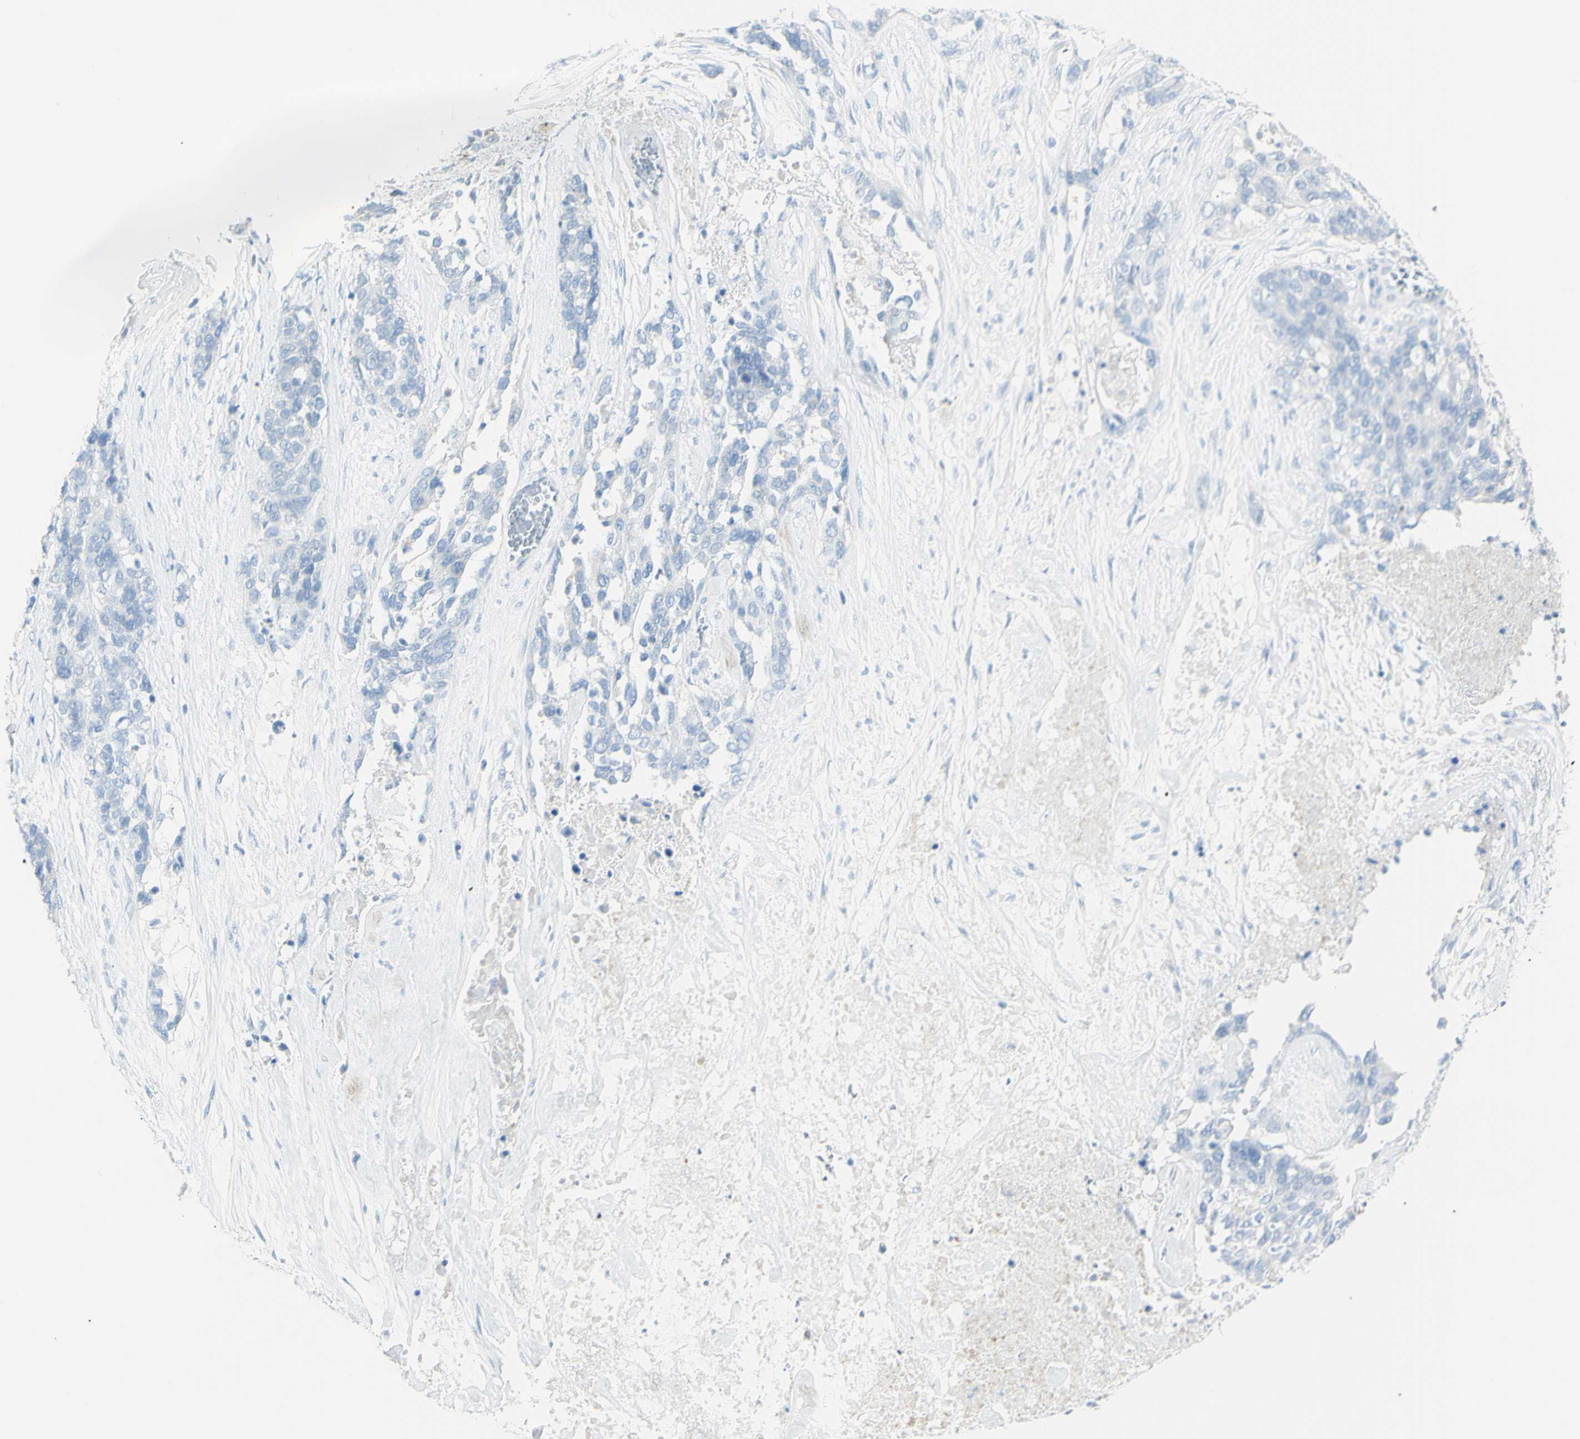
{"staining": {"intensity": "negative", "quantity": "none", "location": "none"}, "tissue": "ovarian cancer", "cell_type": "Tumor cells", "image_type": "cancer", "snomed": [{"axis": "morphology", "description": "Cystadenocarcinoma, serous, NOS"}, {"axis": "topography", "description": "Ovary"}], "caption": "The micrograph shows no significant positivity in tumor cells of ovarian cancer.", "gene": "LETM1", "patient": {"sex": "female", "age": 44}}